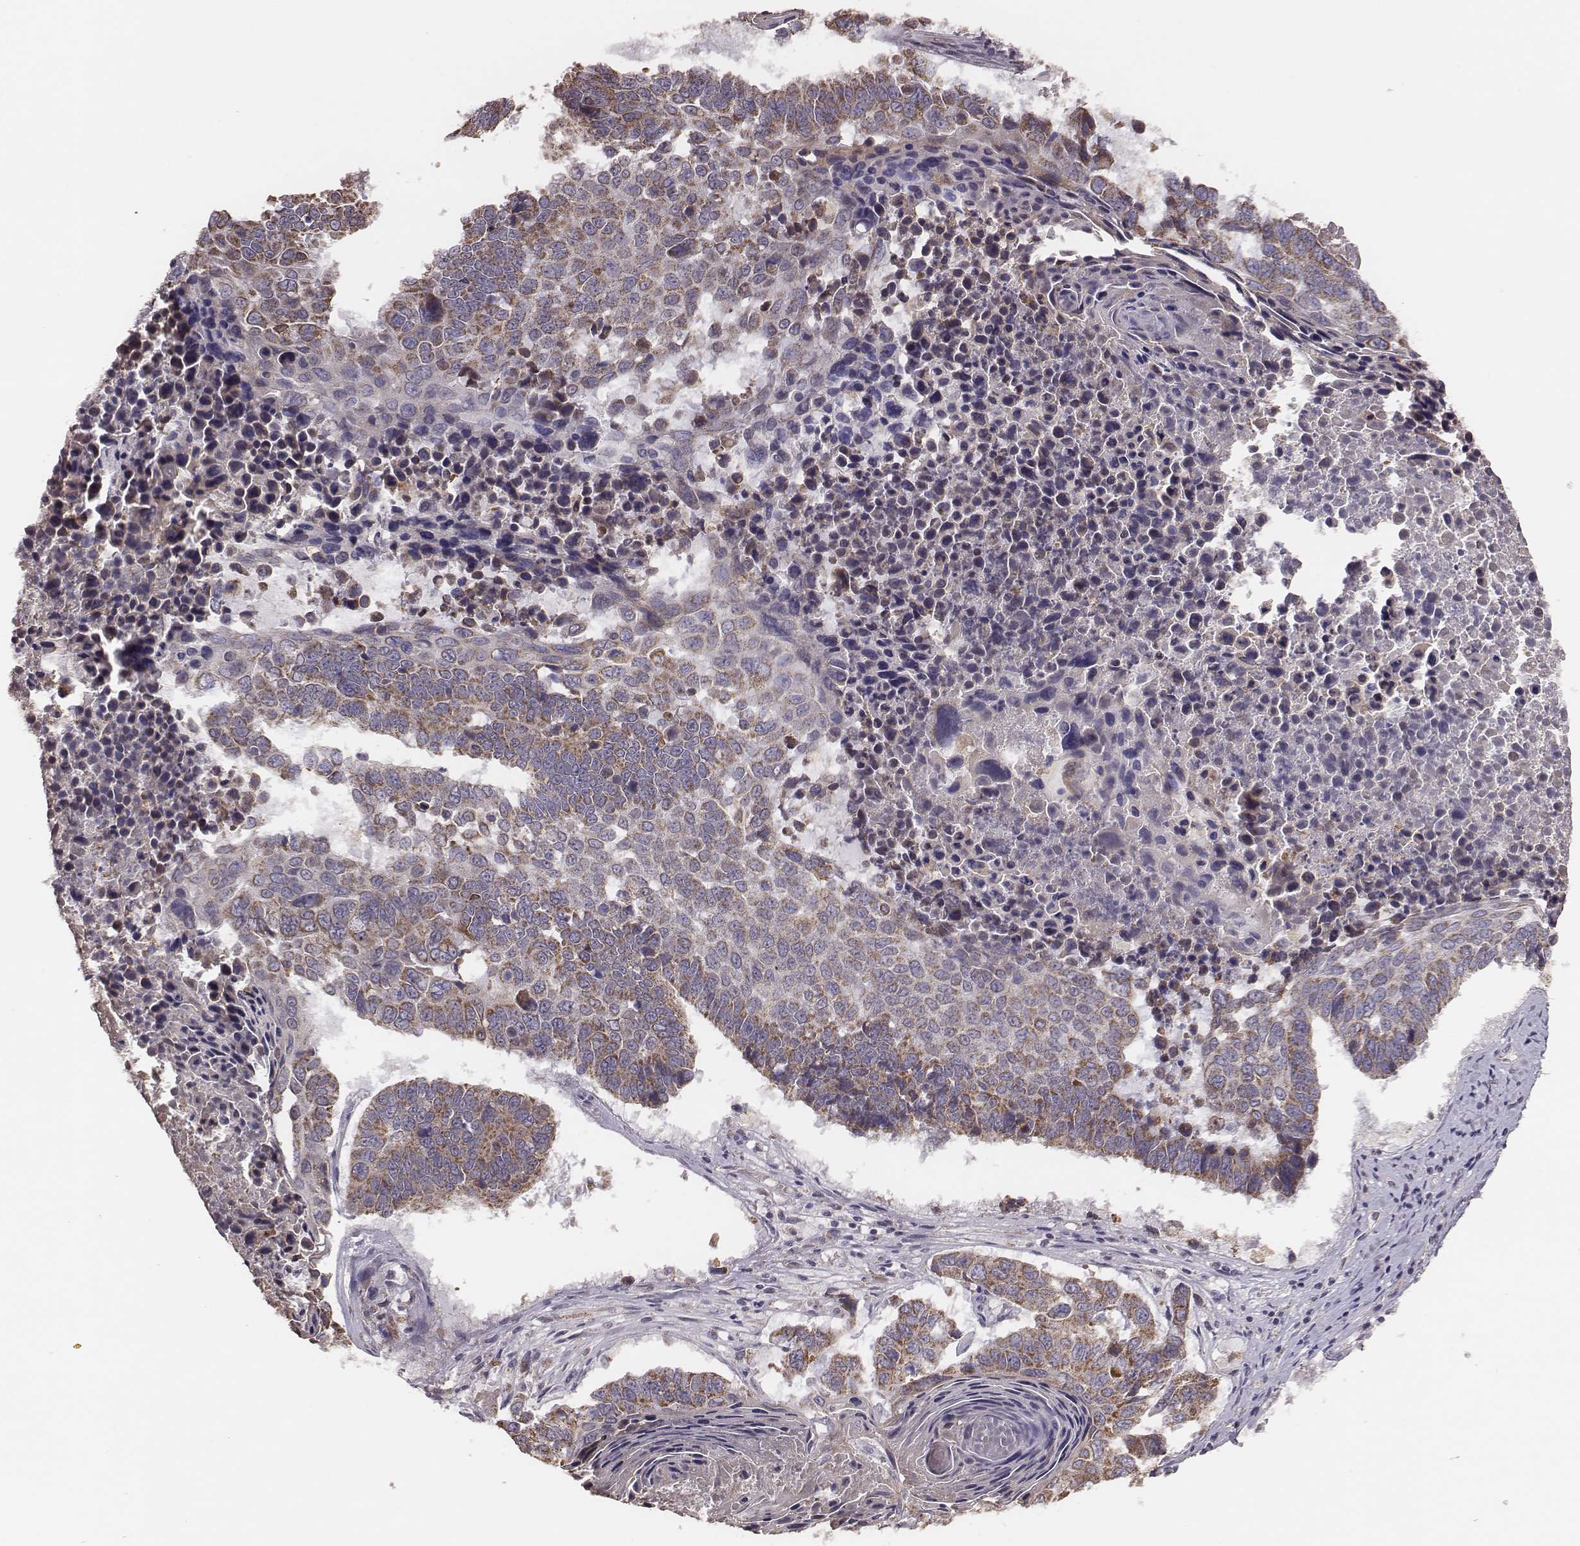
{"staining": {"intensity": "weak", "quantity": ">75%", "location": "cytoplasmic/membranous"}, "tissue": "lung cancer", "cell_type": "Tumor cells", "image_type": "cancer", "snomed": [{"axis": "morphology", "description": "Squamous cell carcinoma, NOS"}, {"axis": "topography", "description": "Lung"}], "caption": "Brown immunohistochemical staining in squamous cell carcinoma (lung) reveals weak cytoplasmic/membranous positivity in about >75% of tumor cells.", "gene": "HAVCR1", "patient": {"sex": "male", "age": 73}}